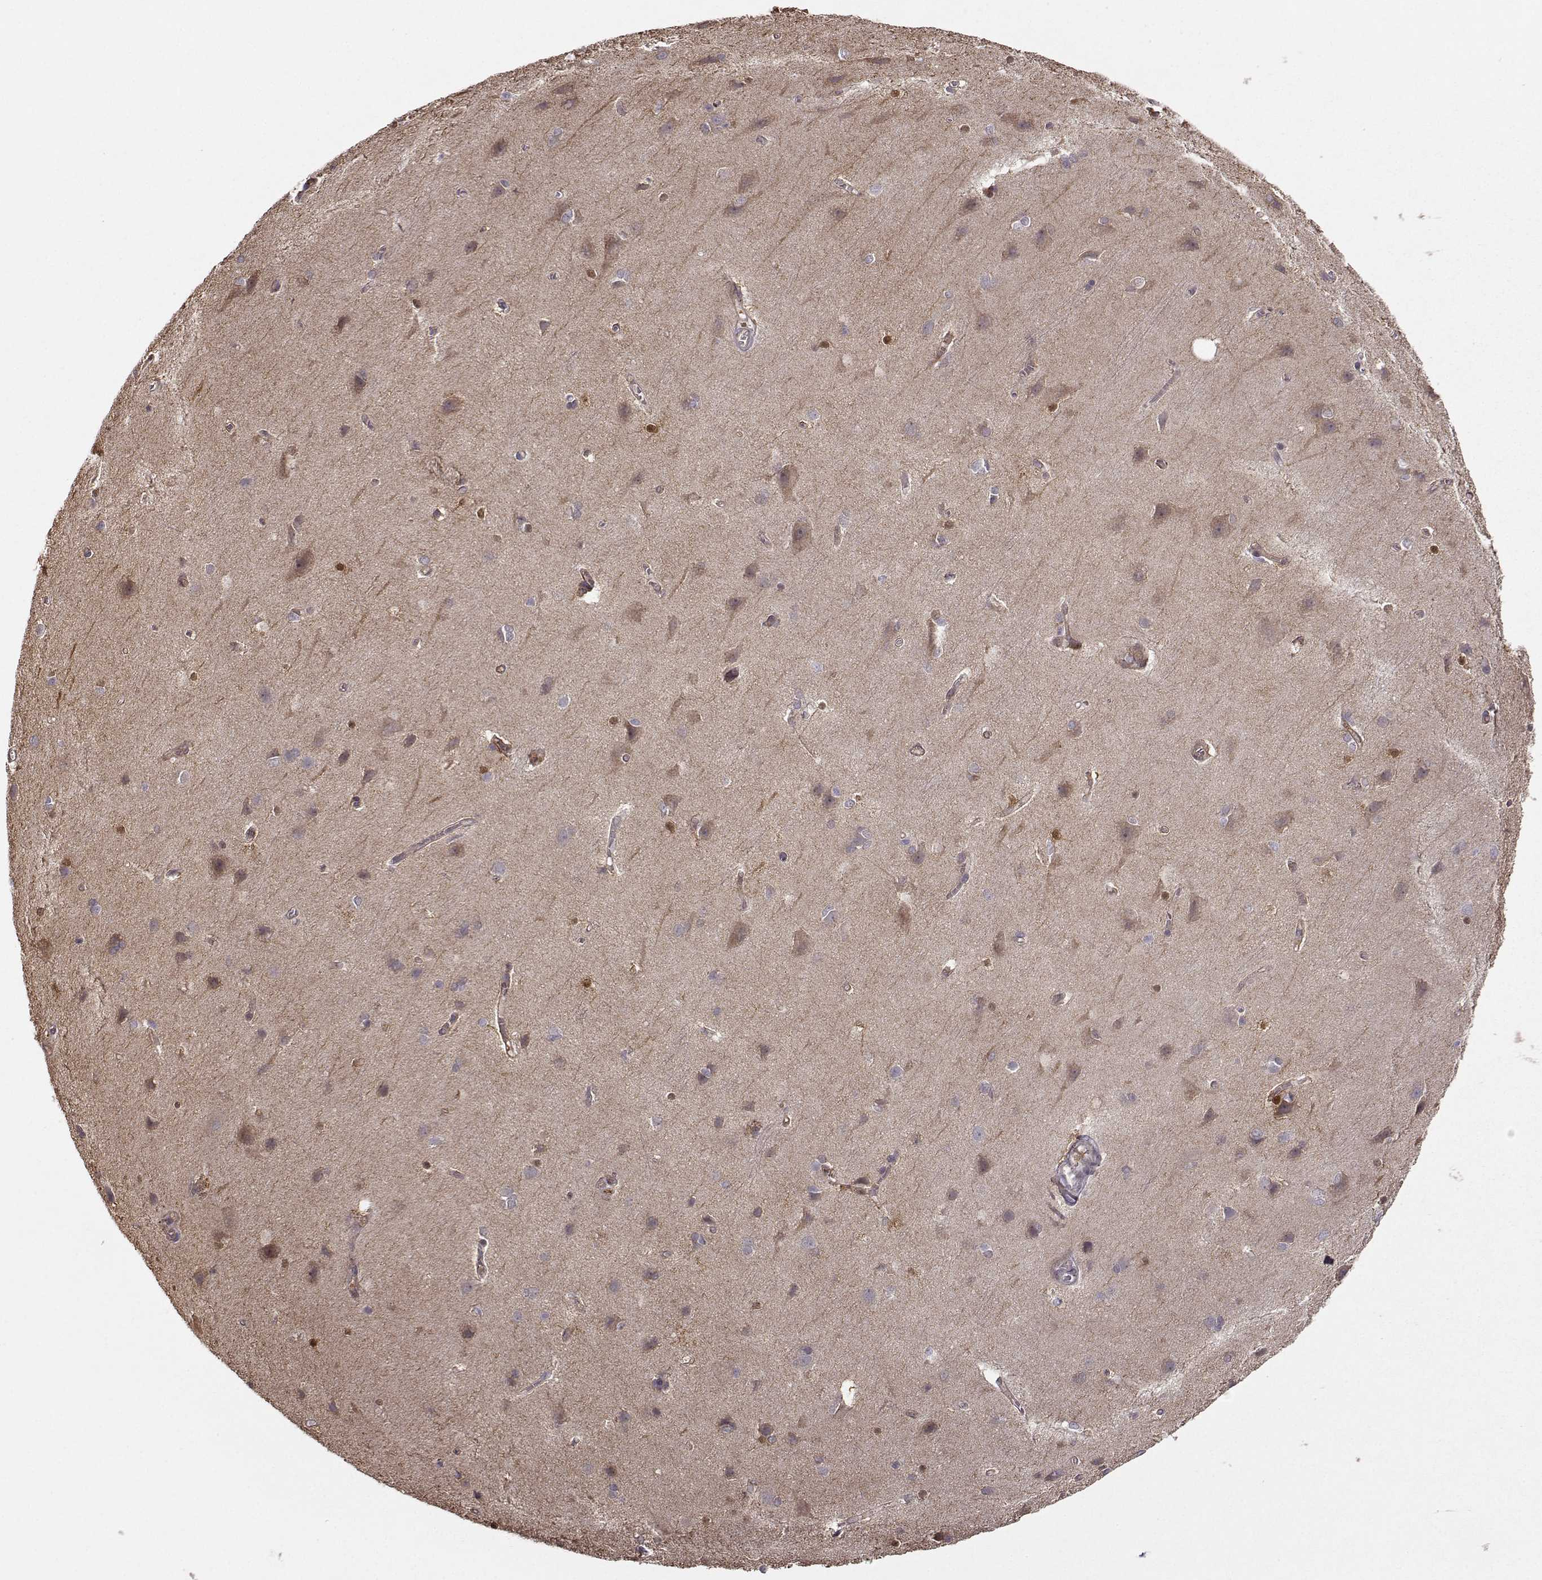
{"staining": {"intensity": "negative", "quantity": "none", "location": "none"}, "tissue": "cerebral cortex", "cell_type": "Endothelial cells", "image_type": "normal", "snomed": [{"axis": "morphology", "description": "Normal tissue, NOS"}, {"axis": "topography", "description": "Cerebral cortex"}], "caption": "Benign cerebral cortex was stained to show a protein in brown. There is no significant staining in endothelial cells. (DAB IHC with hematoxylin counter stain).", "gene": "NQO1", "patient": {"sex": "male", "age": 37}}